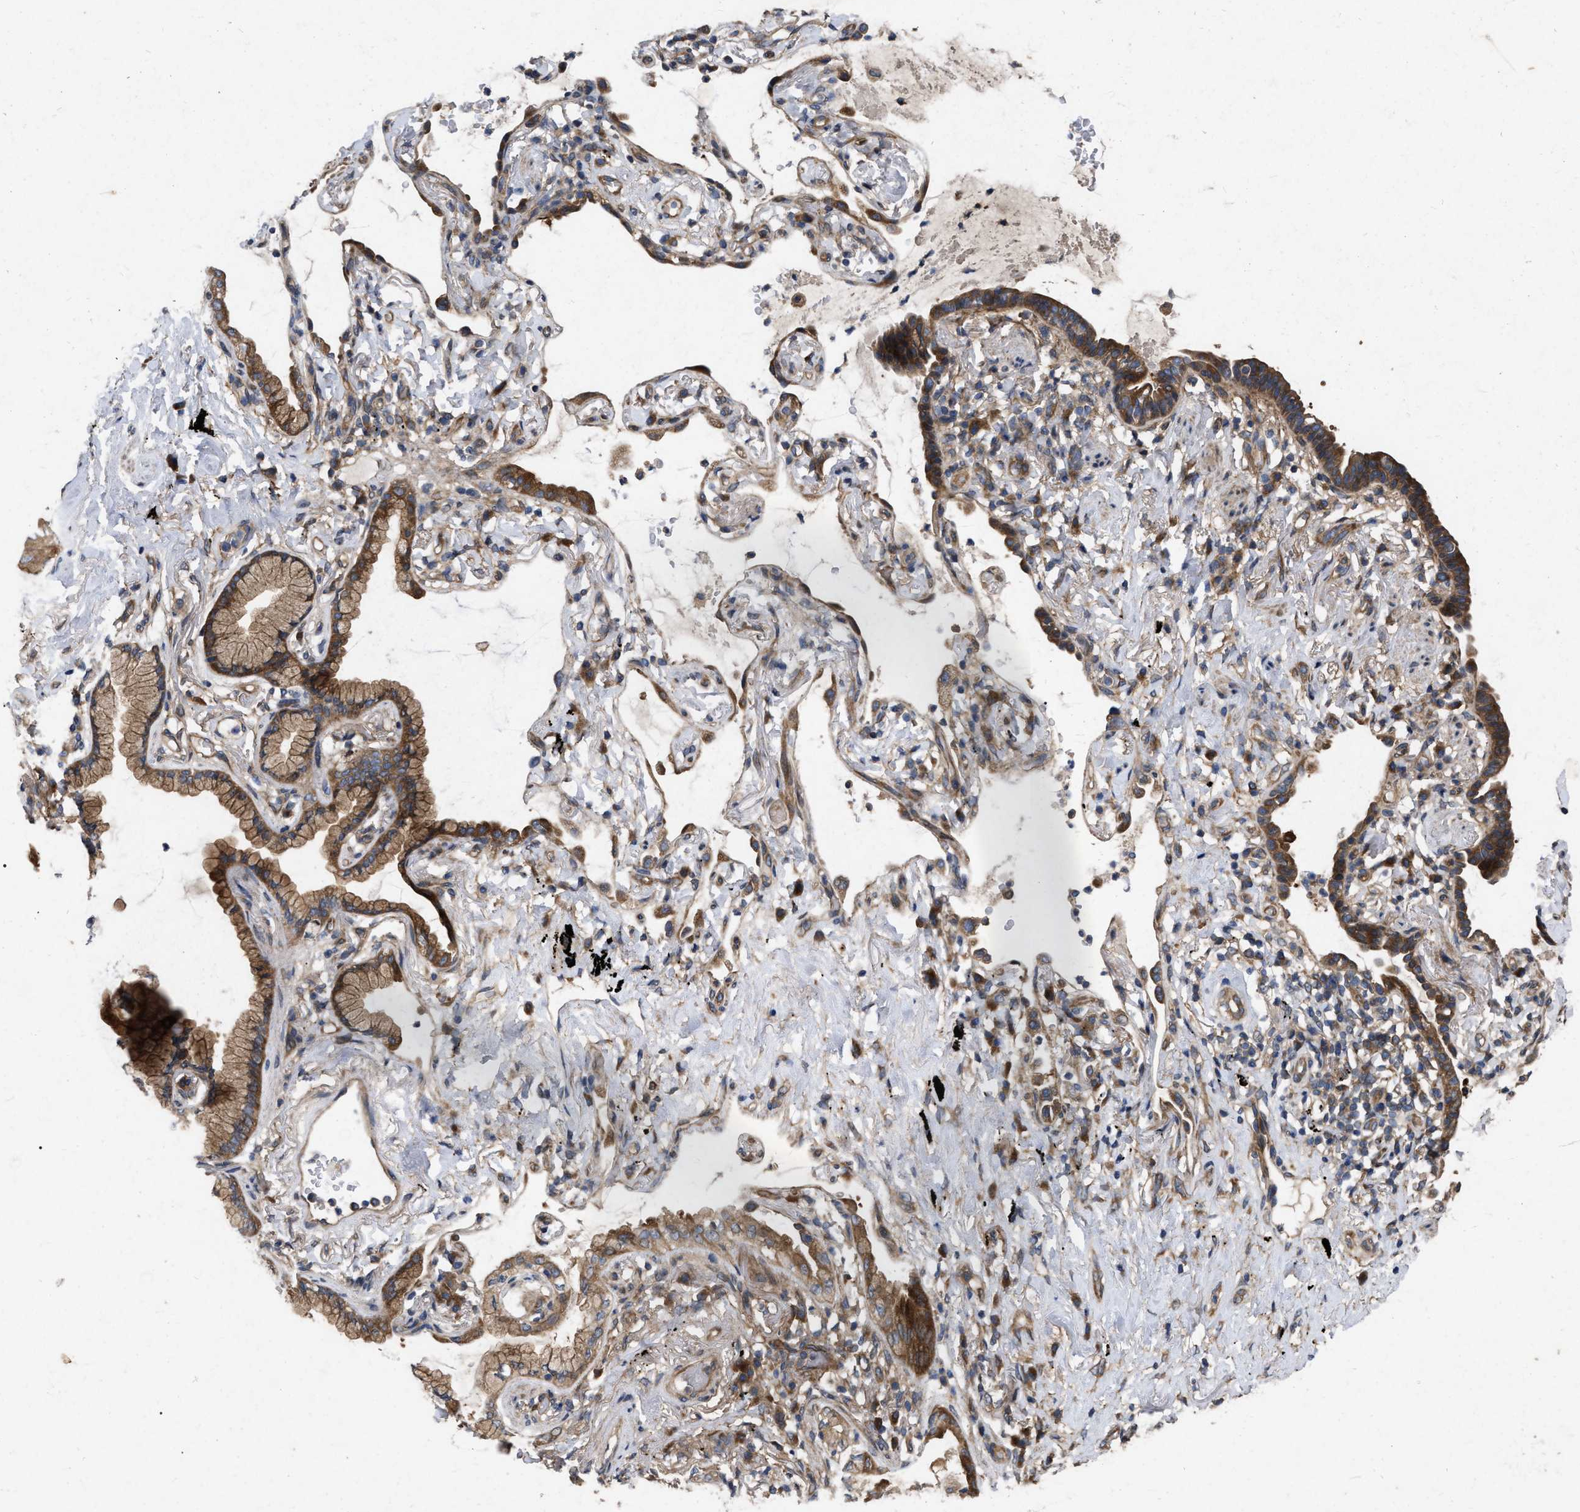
{"staining": {"intensity": "strong", "quantity": ">75%", "location": "cytoplasmic/membranous"}, "tissue": "lung cancer", "cell_type": "Tumor cells", "image_type": "cancer", "snomed": [{"axis": "morphology", "description": "Normal tissue, NOS"}, {"axis": "morphology", "description": "Adenocarcinoma, NOS"}, {"axis": "topography", "description": "Bronchus"}, {"axis": "topography", "description": "Lung"}], "caption": "Lung cancer stained for a protein (brown) demonstrates strong cytoplasmic/membranous positive positivity in about >75% of tumor cells.", "gene": "CDKN2C", "patient": {"sex": "female", "age": 70}}